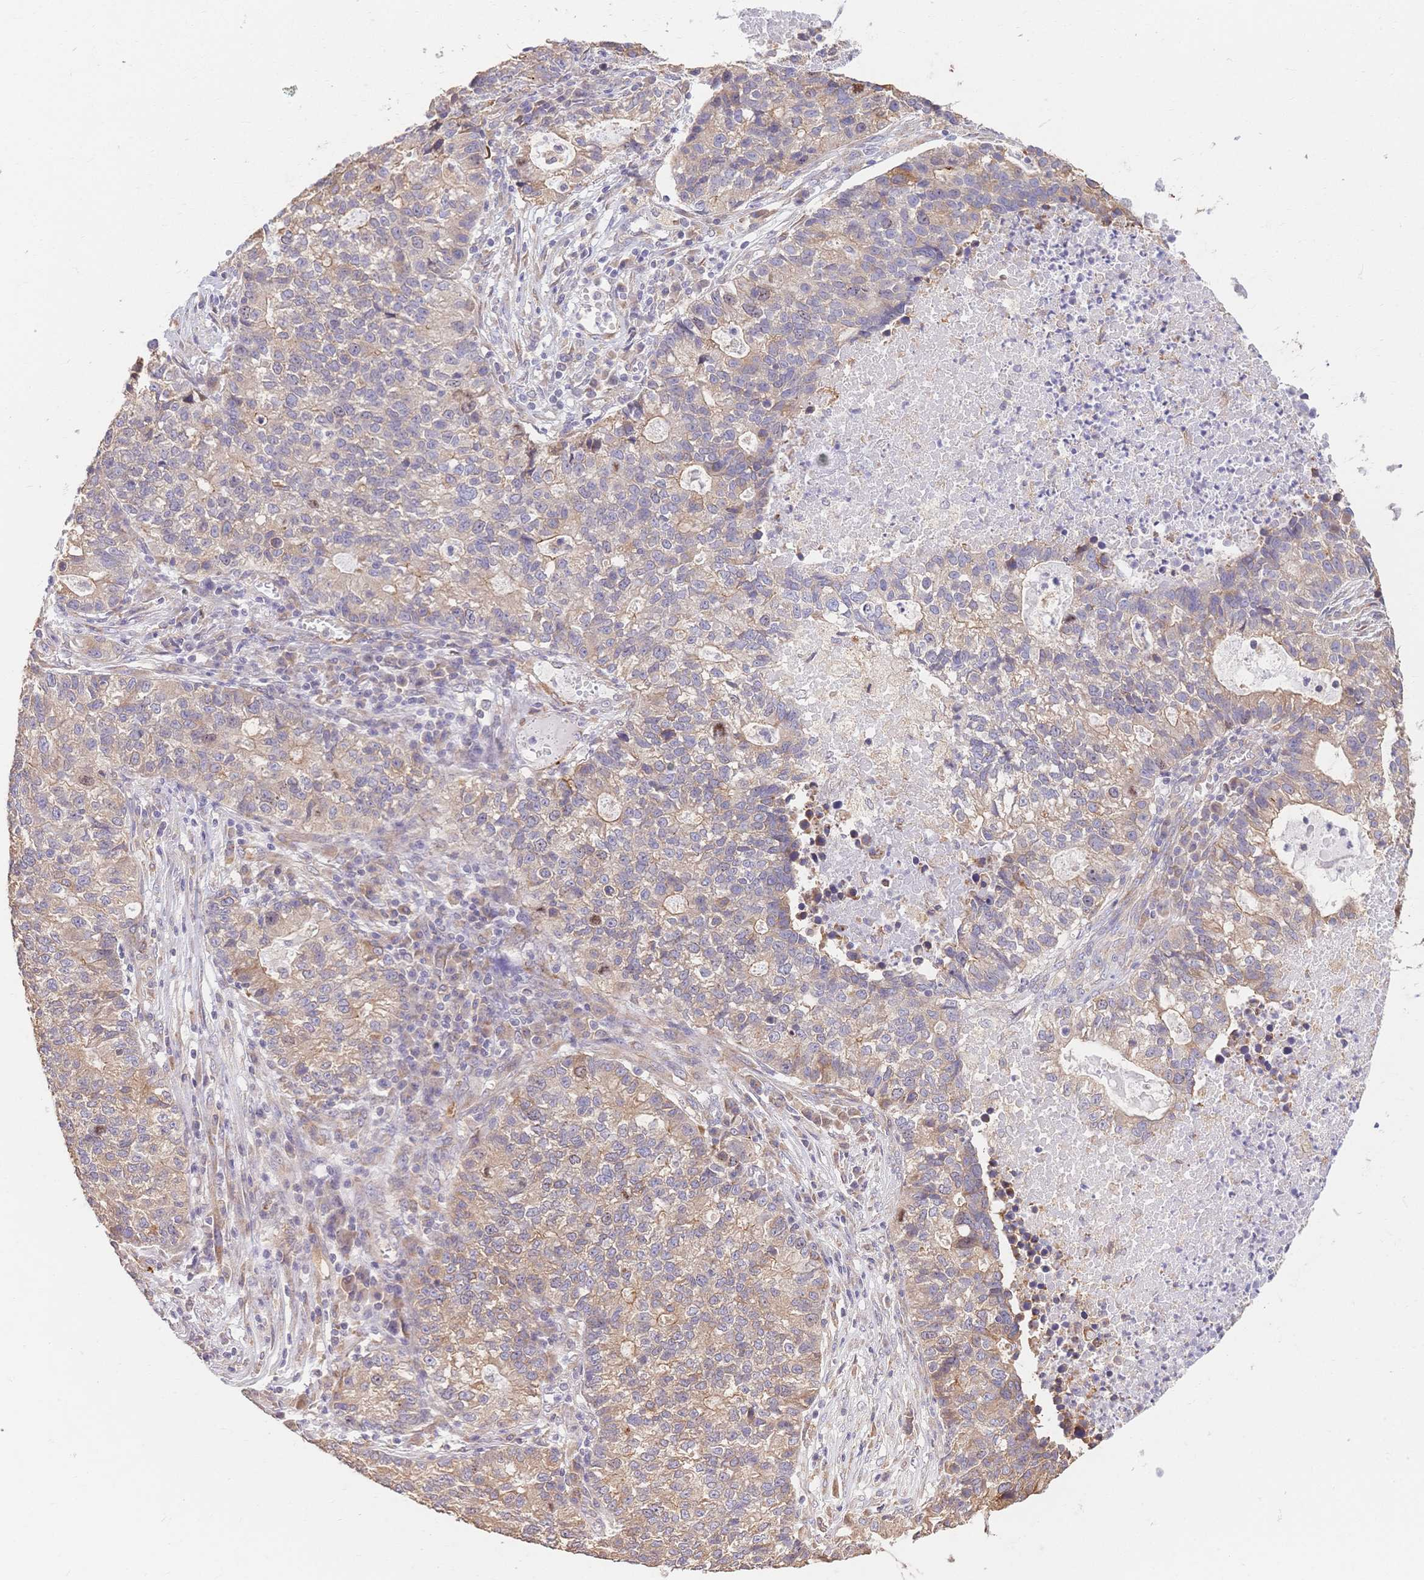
{"staining": {"intensity": "weak", "quantity": "25%-75%", "location": "cytoplasmic/membranous"}, "tissue": "lung cancer", "cell_type": "Tumor cells", "image_type": "cancer", "snomed": [{"axis": "morphology", "description": "Adenocarcinoma, NOS"}, {"axis": "topography", "description": "Lung"}], "caption": "There is low levels of weak cytoplasmic/membranous staining in tumor cells of lung cancer, as demonstrated by immunohistochemical staining (brown color).", "gene": "HS3ST5", "patient": {"sex": "male", "age": 57}}